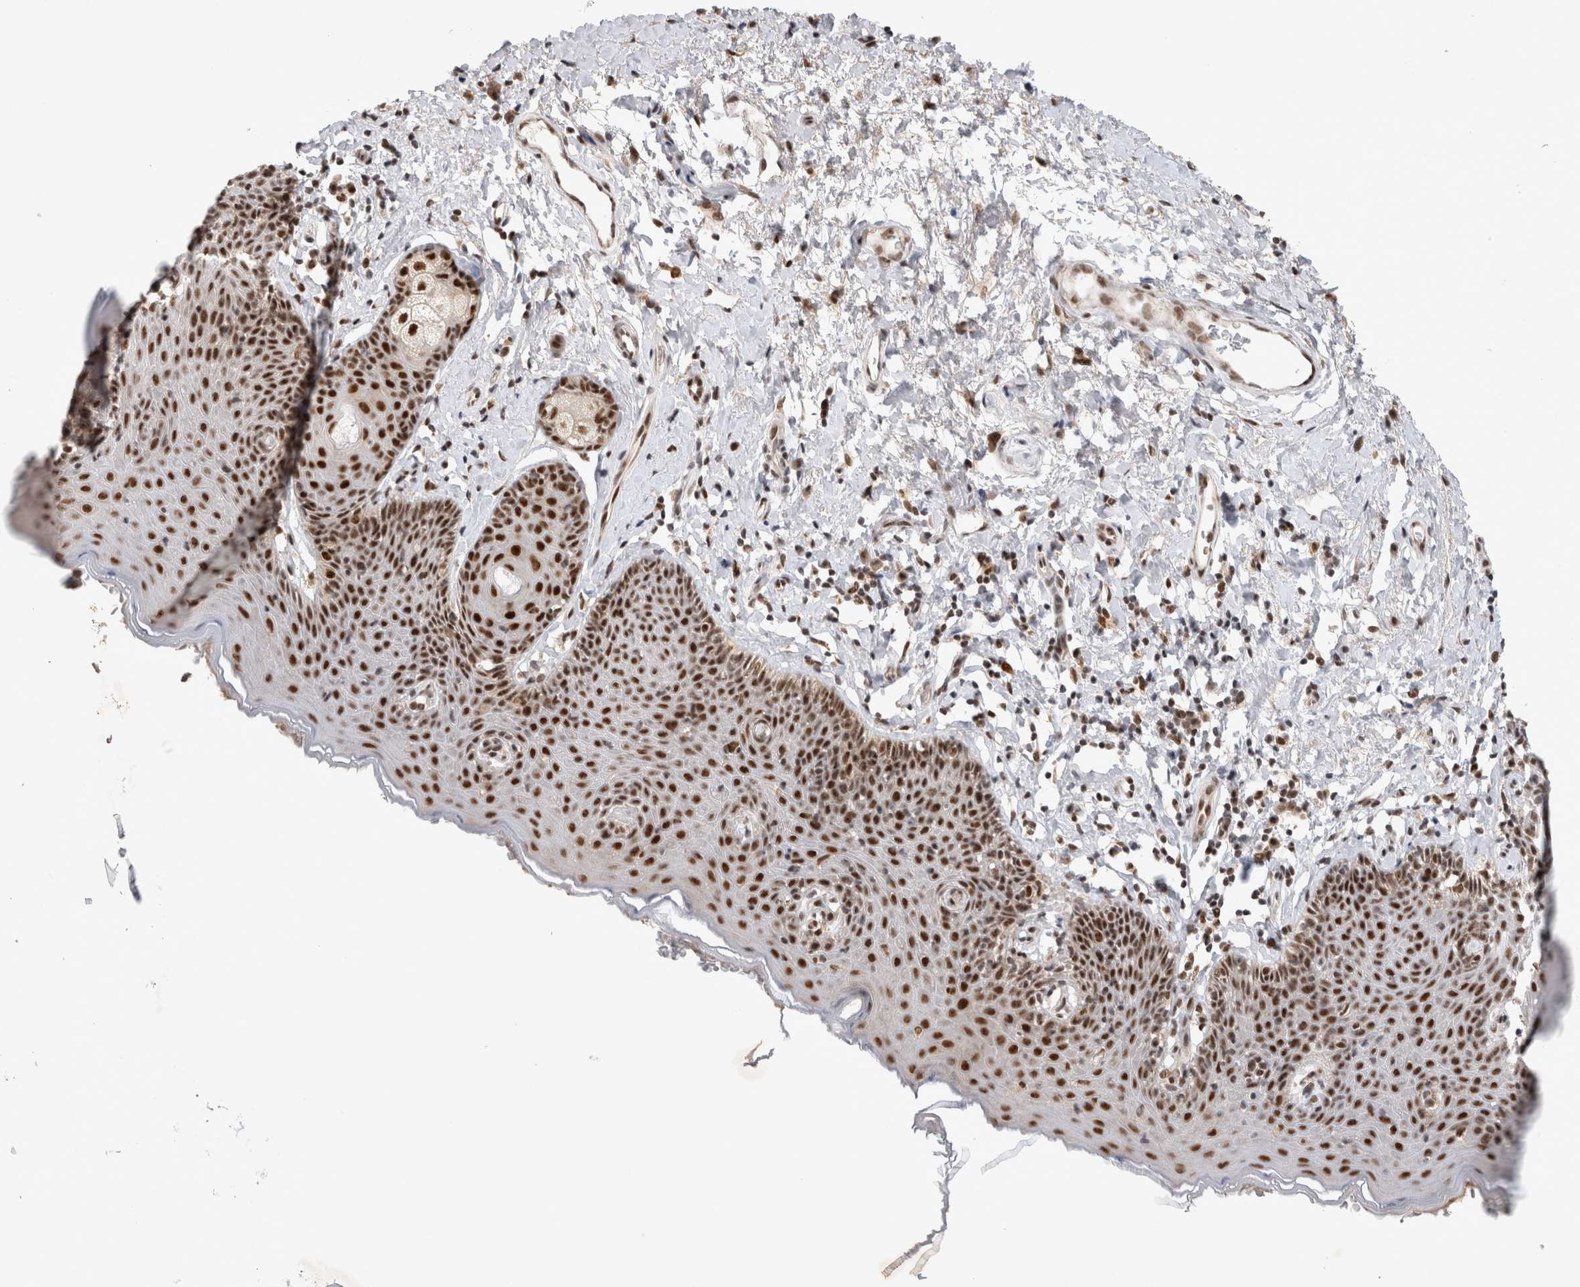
{"staining": {"intensity": "strong", "quantity": ">75%", "location": "nuclear"}, "tissue": "skin", "cell_type": "Epidermal cells", "image_type": "normal", "snomed": [{"axis": "morphology", "description": "Normal tissue, NOS"}, {"axis": "topography", "description": "Vulva"}], "caption": "This is a photomicrograph of IHC staining of normal skin, which shows strong staining in the nuclear of epidermal cells.", "gene": "HESX1", "patient": {"sex": "female", "age": 66}}